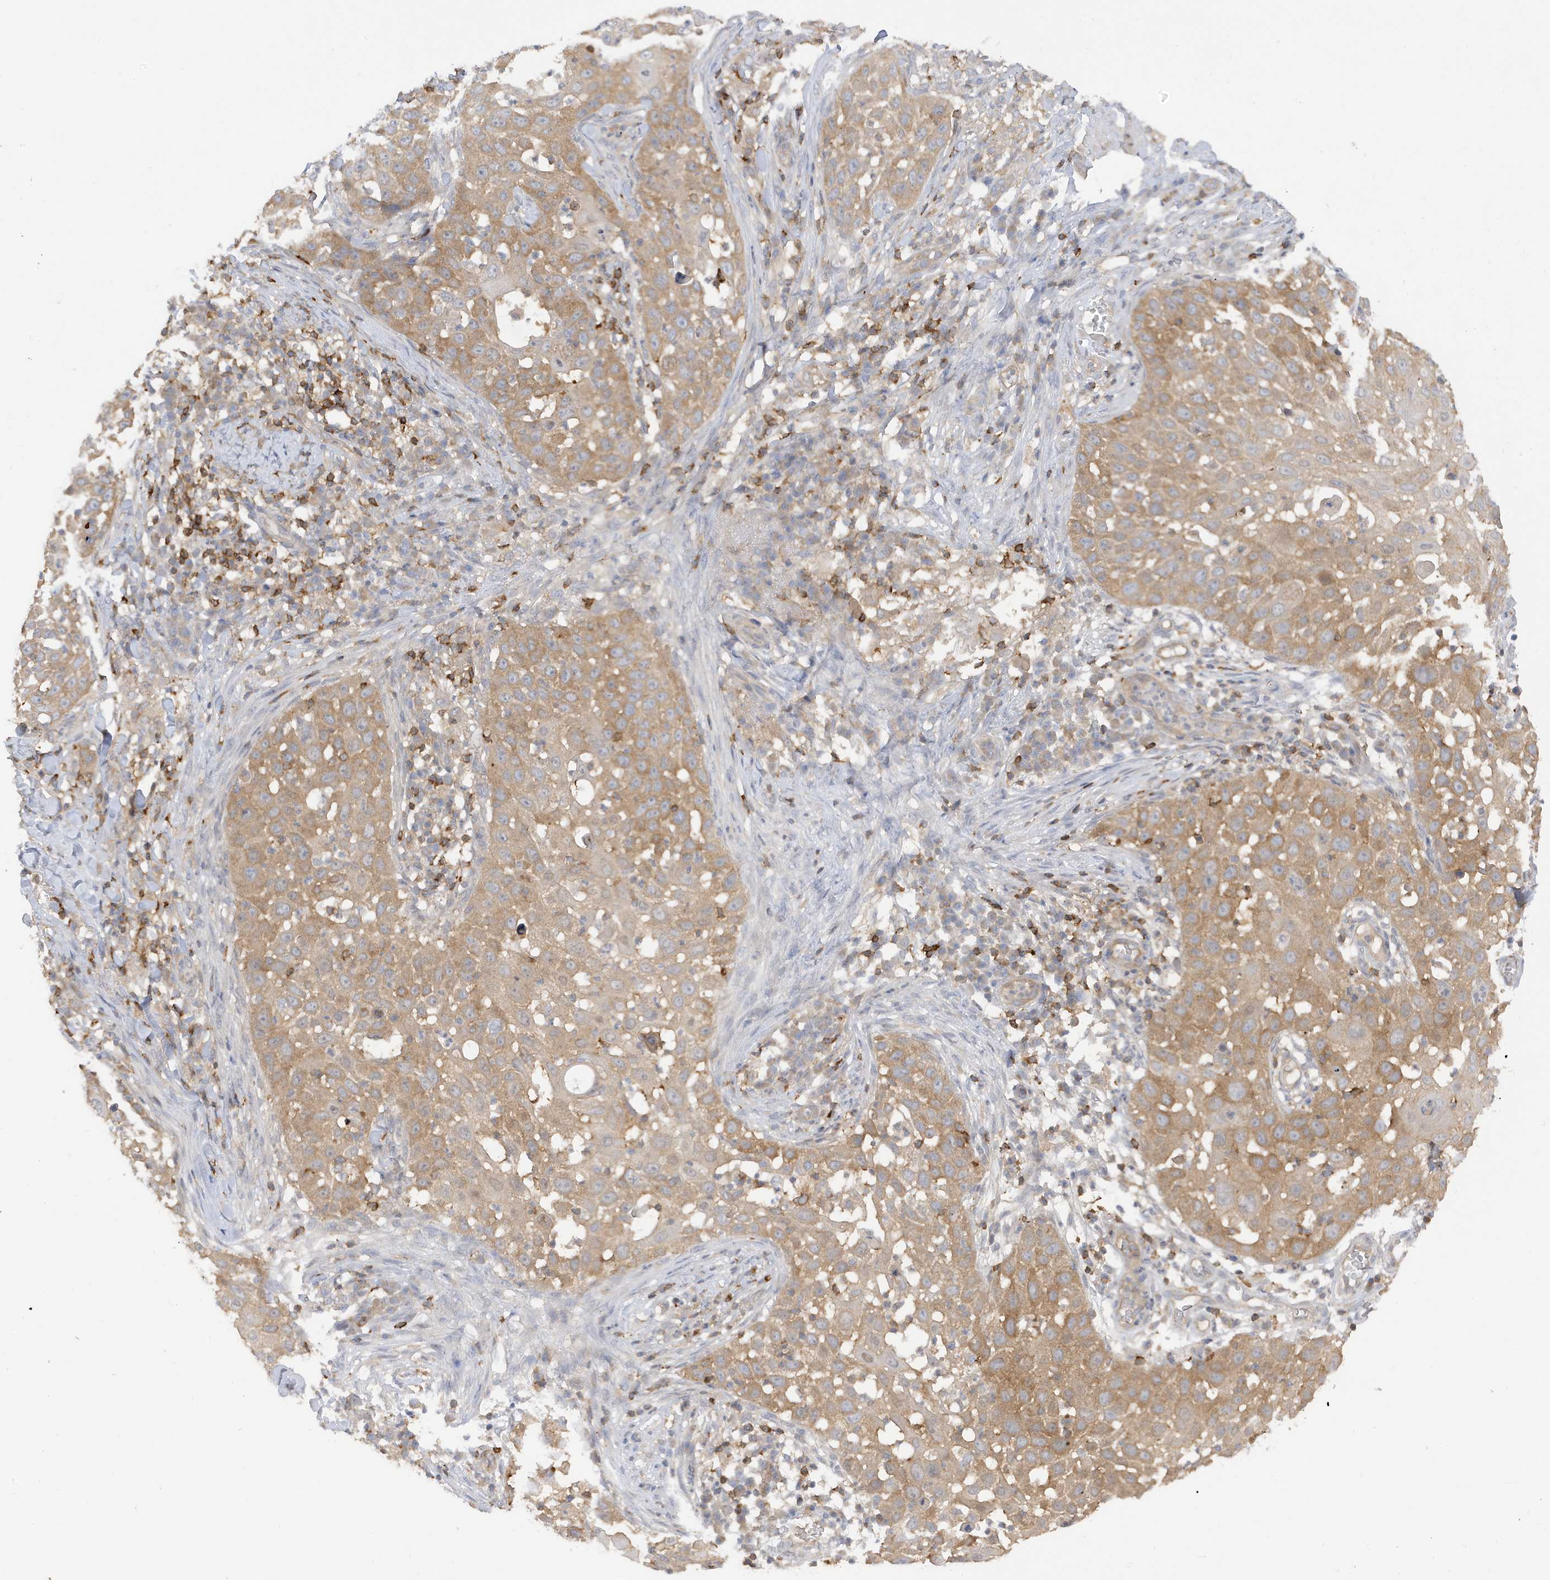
{"staining": {"intensity": "moderate", "quantity": "25%-75%", "location": "cytoplasmic/membranous"}, "tissue": "skin cancer", "cell_type": "Tumor cells", "image_type": "cancer", "snomed": [{"axis": "morphology", "description": "Squamous cell carcinoma, NOS"}, {"axis": "topography", "description": "Skin"}], "caption": "Squamous cell carcinoma (skin) stained with a brown dye demonstrates moderate cytoplasmic/membranous positive staining in about 25%-75% of tumor cells.", "gene": "PHACTR2", "patient": {"sex": "female", "age": 44}}